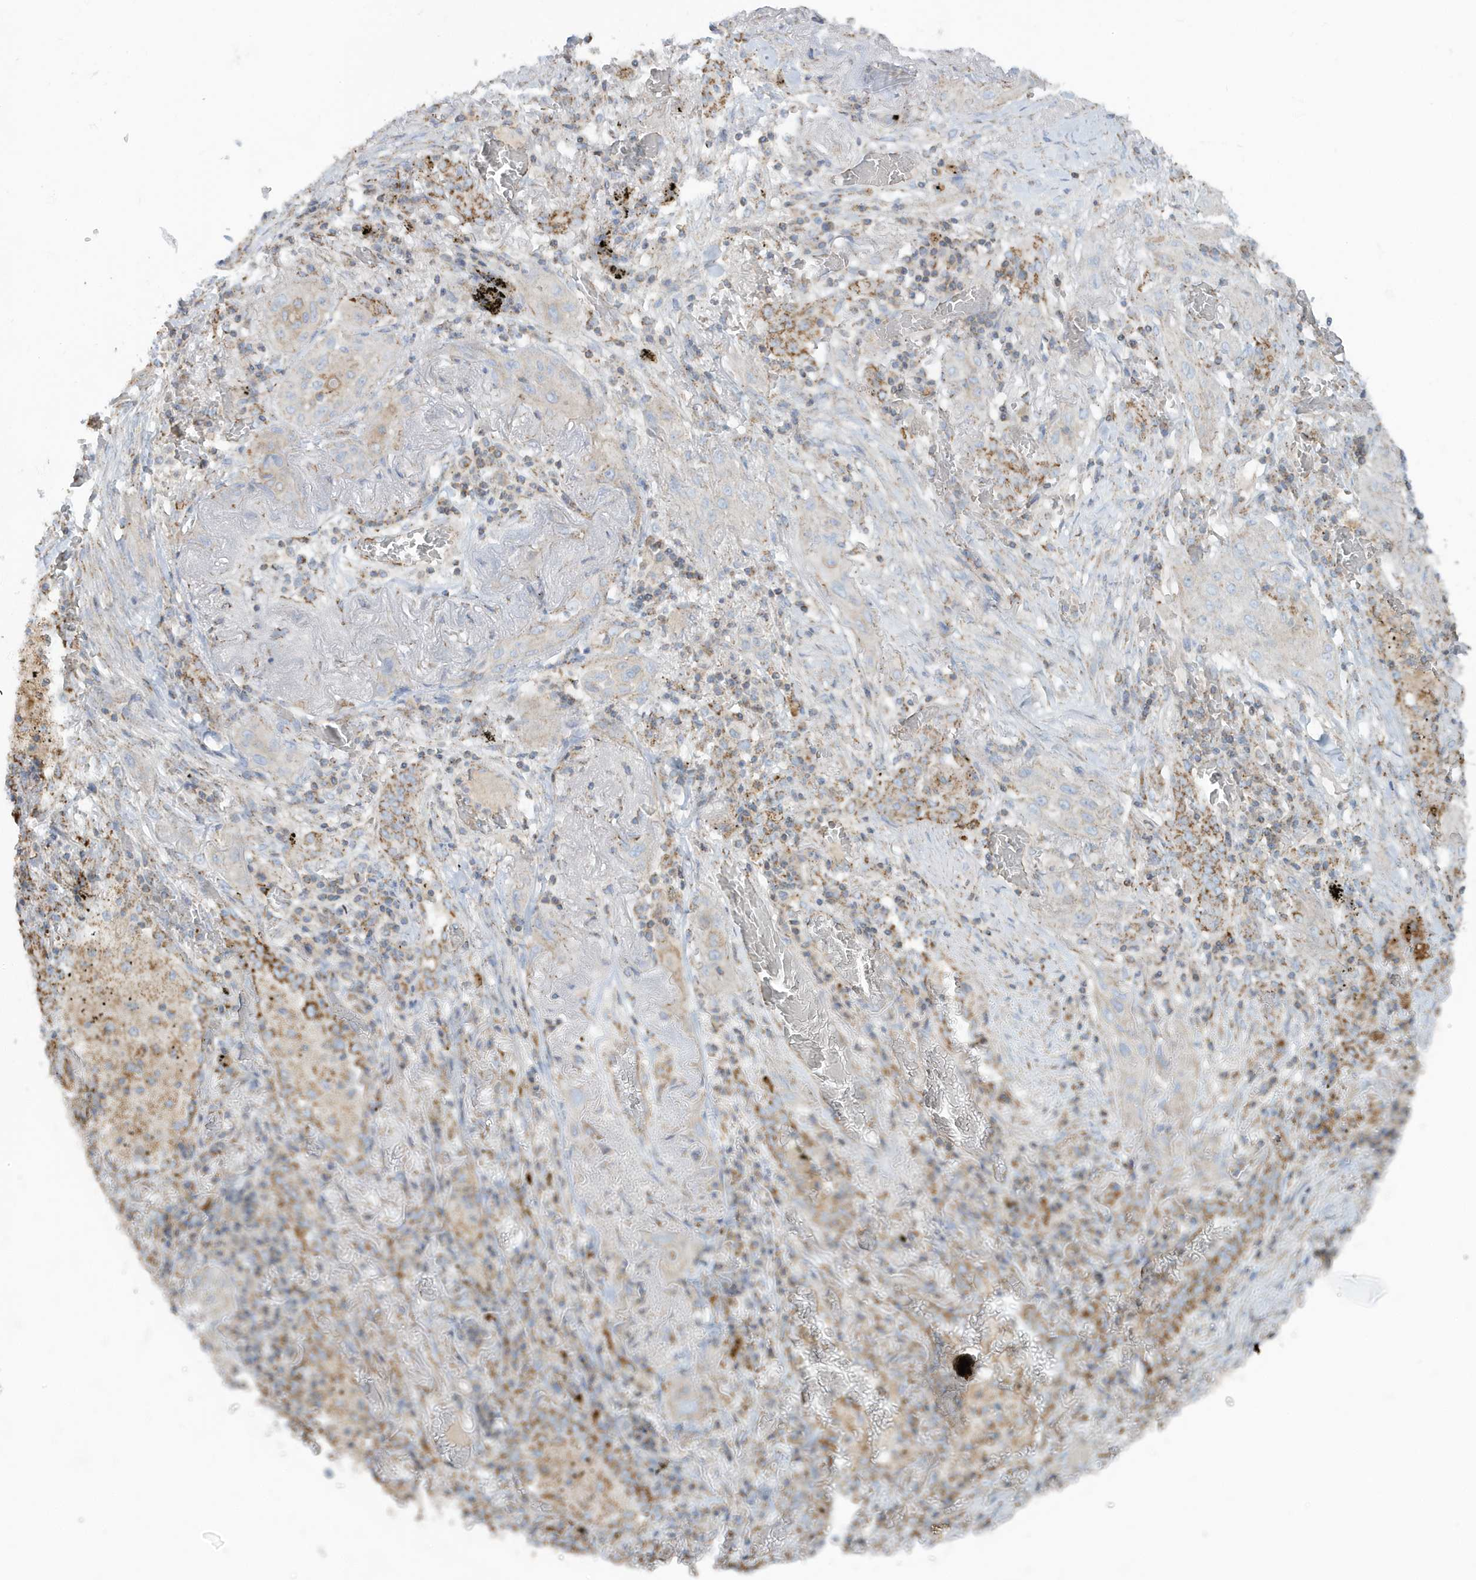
{"staining": {"intensity": "moderate", "quantity": ">75%", "location": "cytoplasmic/membranous"}, "tissue": "lung cancer", "cell_type": "Tumor cells", "image_type": "cancer", "snomed": [{"axis": "morphology", "description": "Squamous cell carcinoma, NOS"}, {"axis": "topography", "description": "Lung"}], "caption": "Lung cancer (squamous cell carcinoma) tissue shows moderate cytoplasmic/membranous expression in approximately >75% of tumor cells", "gene": "RAB11FIP3", "patient": {"sex": "female", "age": 47}}